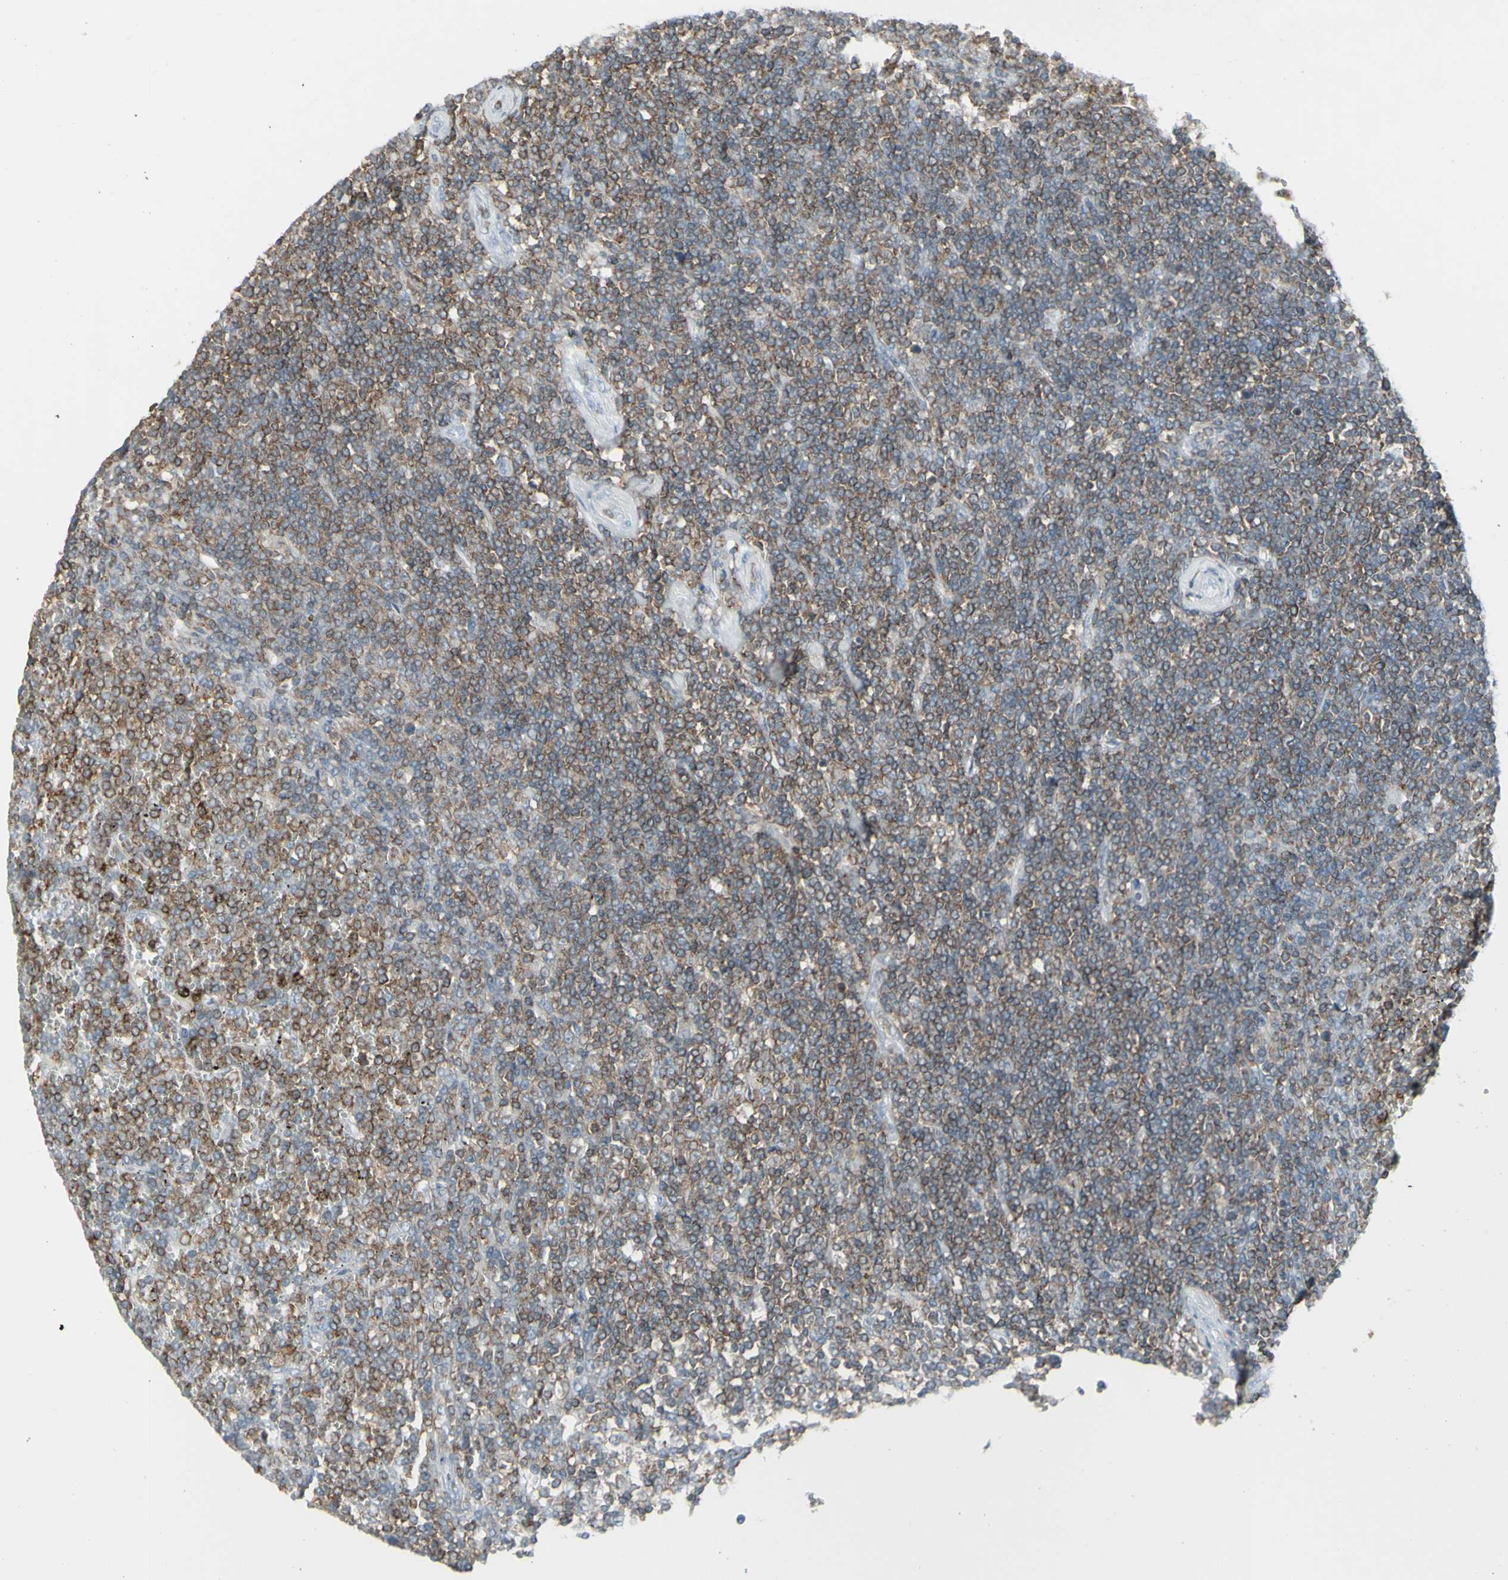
{"staining": {"intensity": "weak", "quantity": "25%-75%", "location": "cytoplasmic/membranous"}, "tissue": "lymphoma", "cell_type": "Tumor cells", "image_type": "cancer", "snomed": [{"axis": "morphology", "description": "Malignant lymphoma, non-Hodgkin's type, Low grade"}, {"axis": "topography", "description": "Spleen"}], "caption": "This image reveals IHC staining of human low-grade malignant lymphoma, non-Hodgkin's type, with low weak cytoplasmic/membranous staining in about 25%-75% of tumor cells.", "gene": "NRG1", "patient": {"sex": "female", "age": 19}}